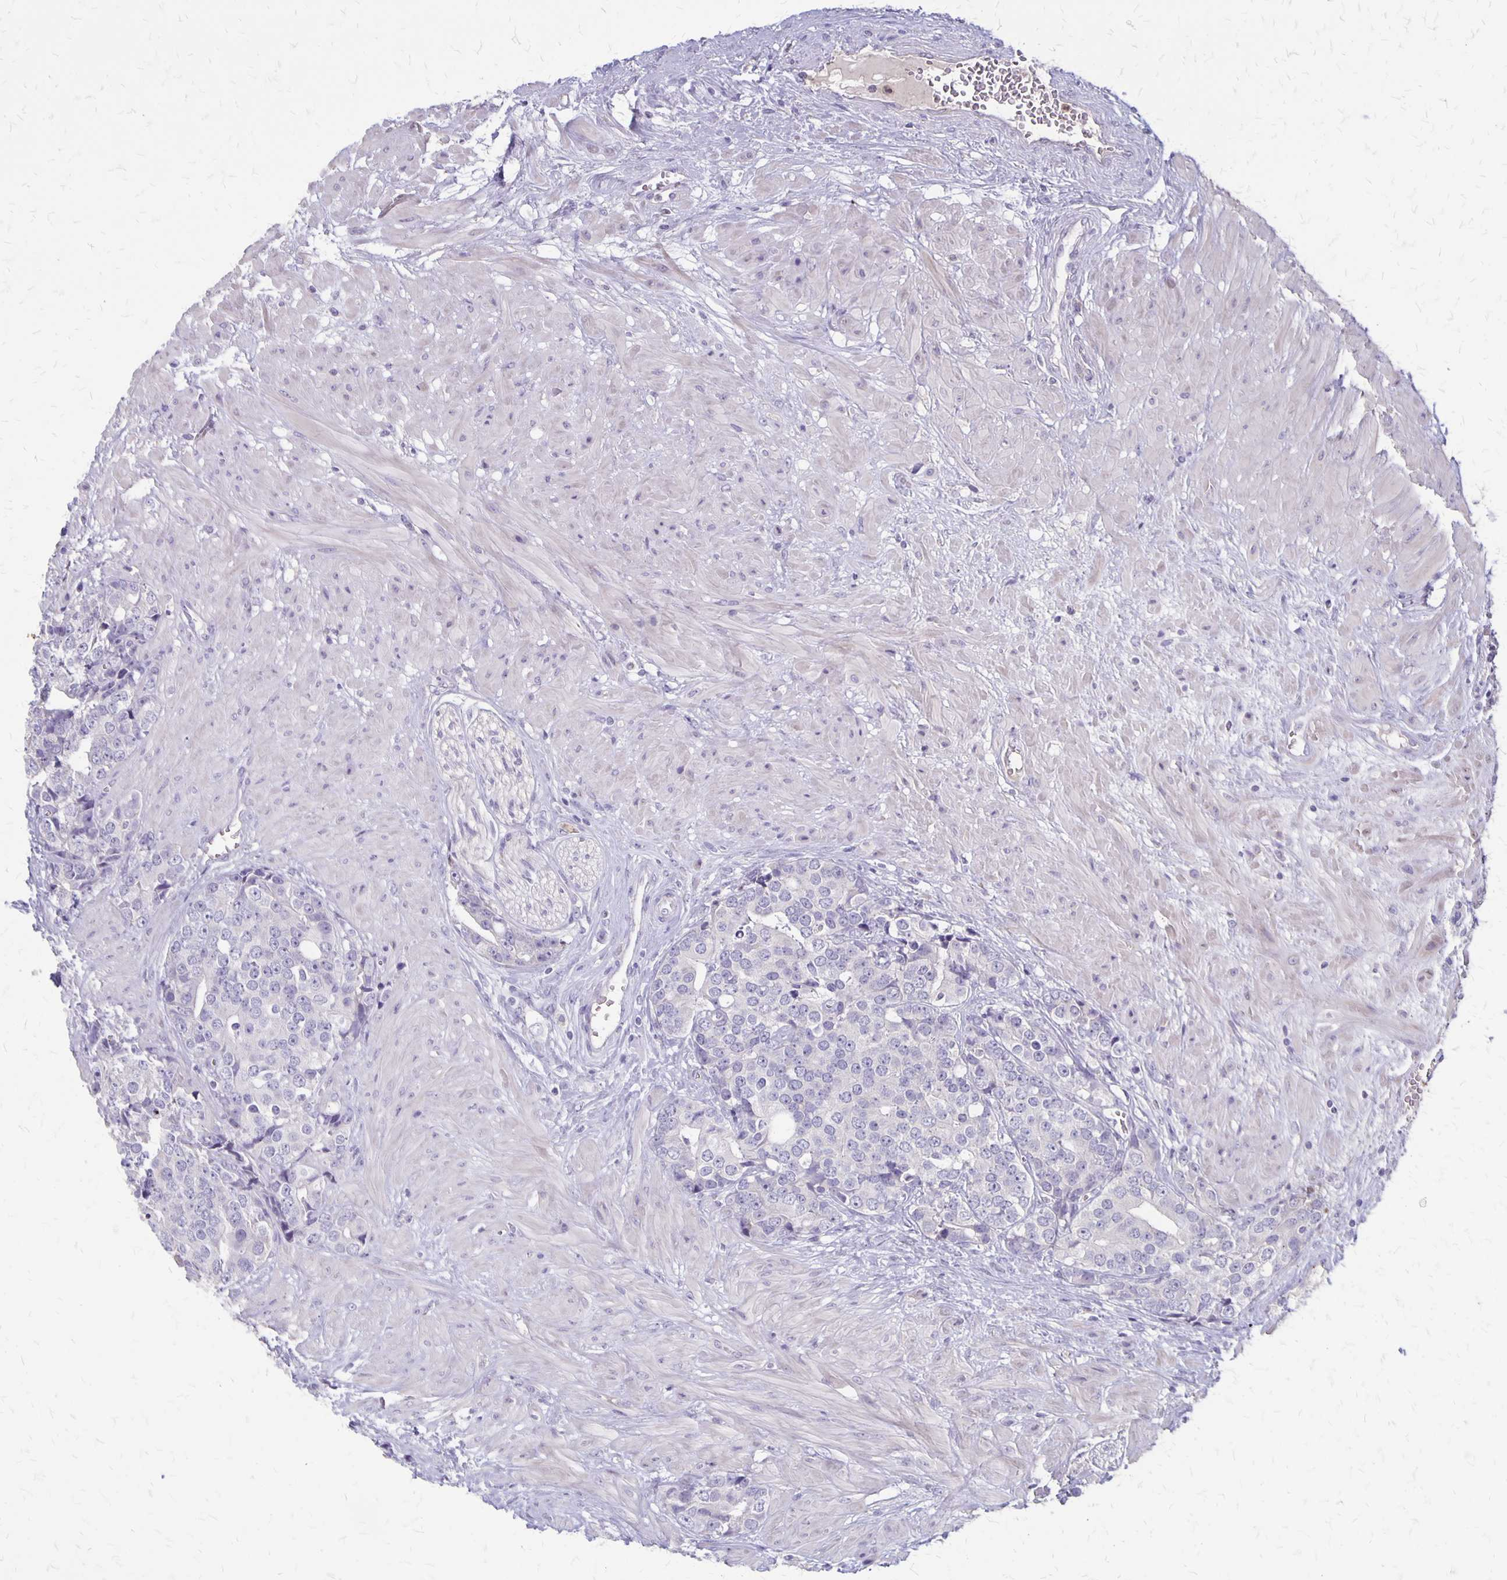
{"staining": {"intensity": "negative", "quantity": "none", "location": "none"}, "tissue": "prostate cancer", "cell_type": "Tumor cells", "image_type": "cancer", "snomed": [{"axis": "morphology", "description": "Adenocarcinoma, High grade"}, {"axis": "topography", "description": "Prostate"}], "caption": "Immunohistochemical staining of prostate cancer exhibits no significant staining in tumor cells.", "gene": "SEPTIN5", "patient": {"sex": "male", "age": 71}}